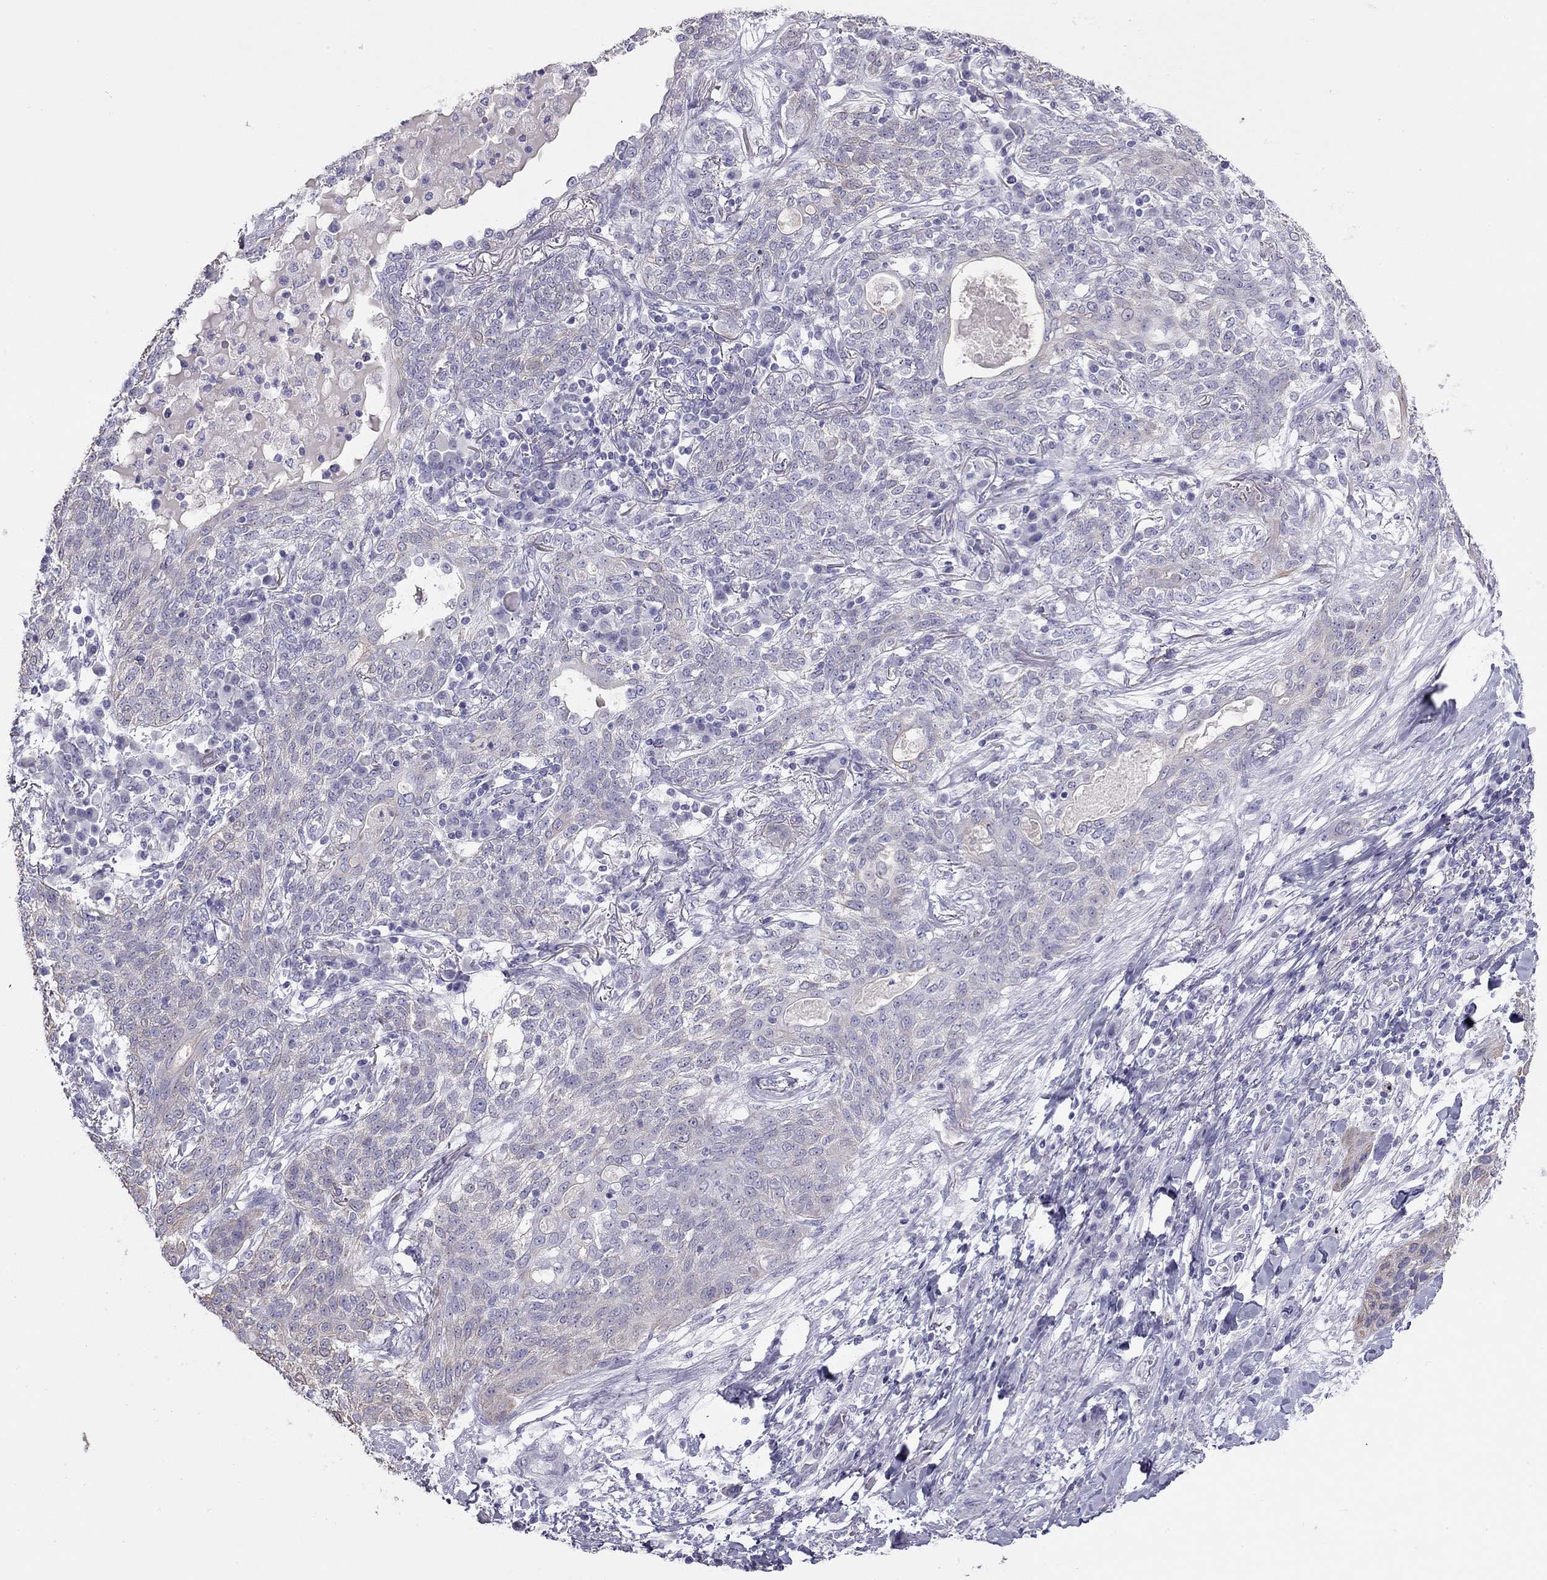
{"staining": {"intensity": "weak", "quantity": "<25%", "location": "cytoplasmic/membranous"}, "tissue": "lung cancer", "cell_type": "Tumor cells", "image_type": "cancer", "snomed": [{"axis": "morphology", "description": "Squamous cell carcinoma, NOS"}, {"axis": "topography", "description": "Lung"}], "caption": "This is an immunohistochemistry photomicrograph of human lung cancer (squamous cell carcinoma). There is no positivity in tumor cells.", "gene": "KCNV2", "patient": {"sex": "female", "age": 70}}